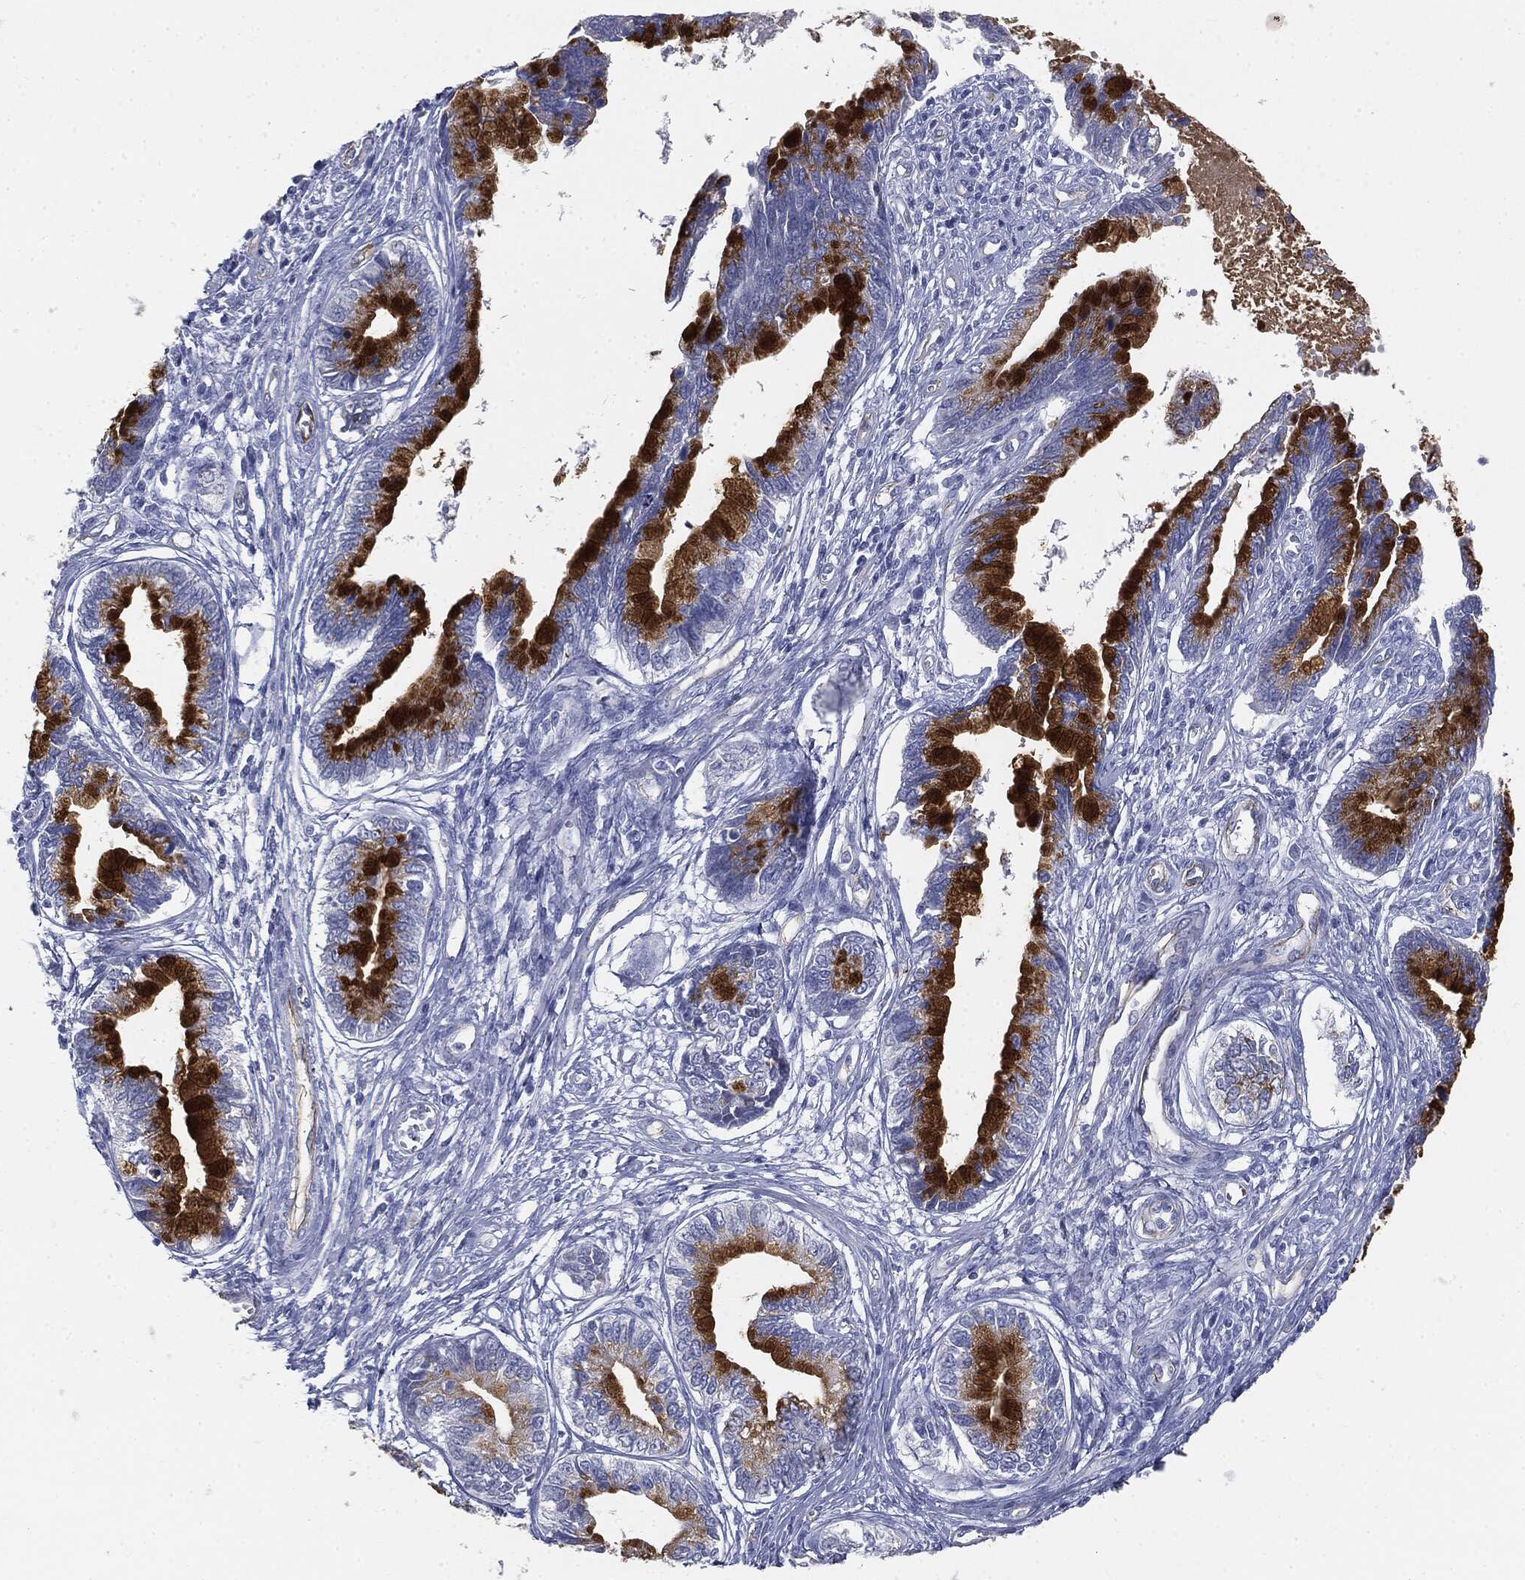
{"staining": {"intensity": "strong", "quantity": ">75%", "location": "cytoplasmic/membranous"}, "tissue": "cervical cancer", "cell_type": "Tumor cells", "image_type": "cancer", "snomed": [{"axis": "morphology", "description": "Adenocarcinoma, NOS"}, {"axis": "topography", "description": "Cervix"}], "caption": "A photomicrograph of human cervical cancer stained for a protein demonstrates strong cytoplasmic/membranous brown staining in tumor cells.", "gene": "MUC5AC", "patient": {"sex": "female", "age": 44}}